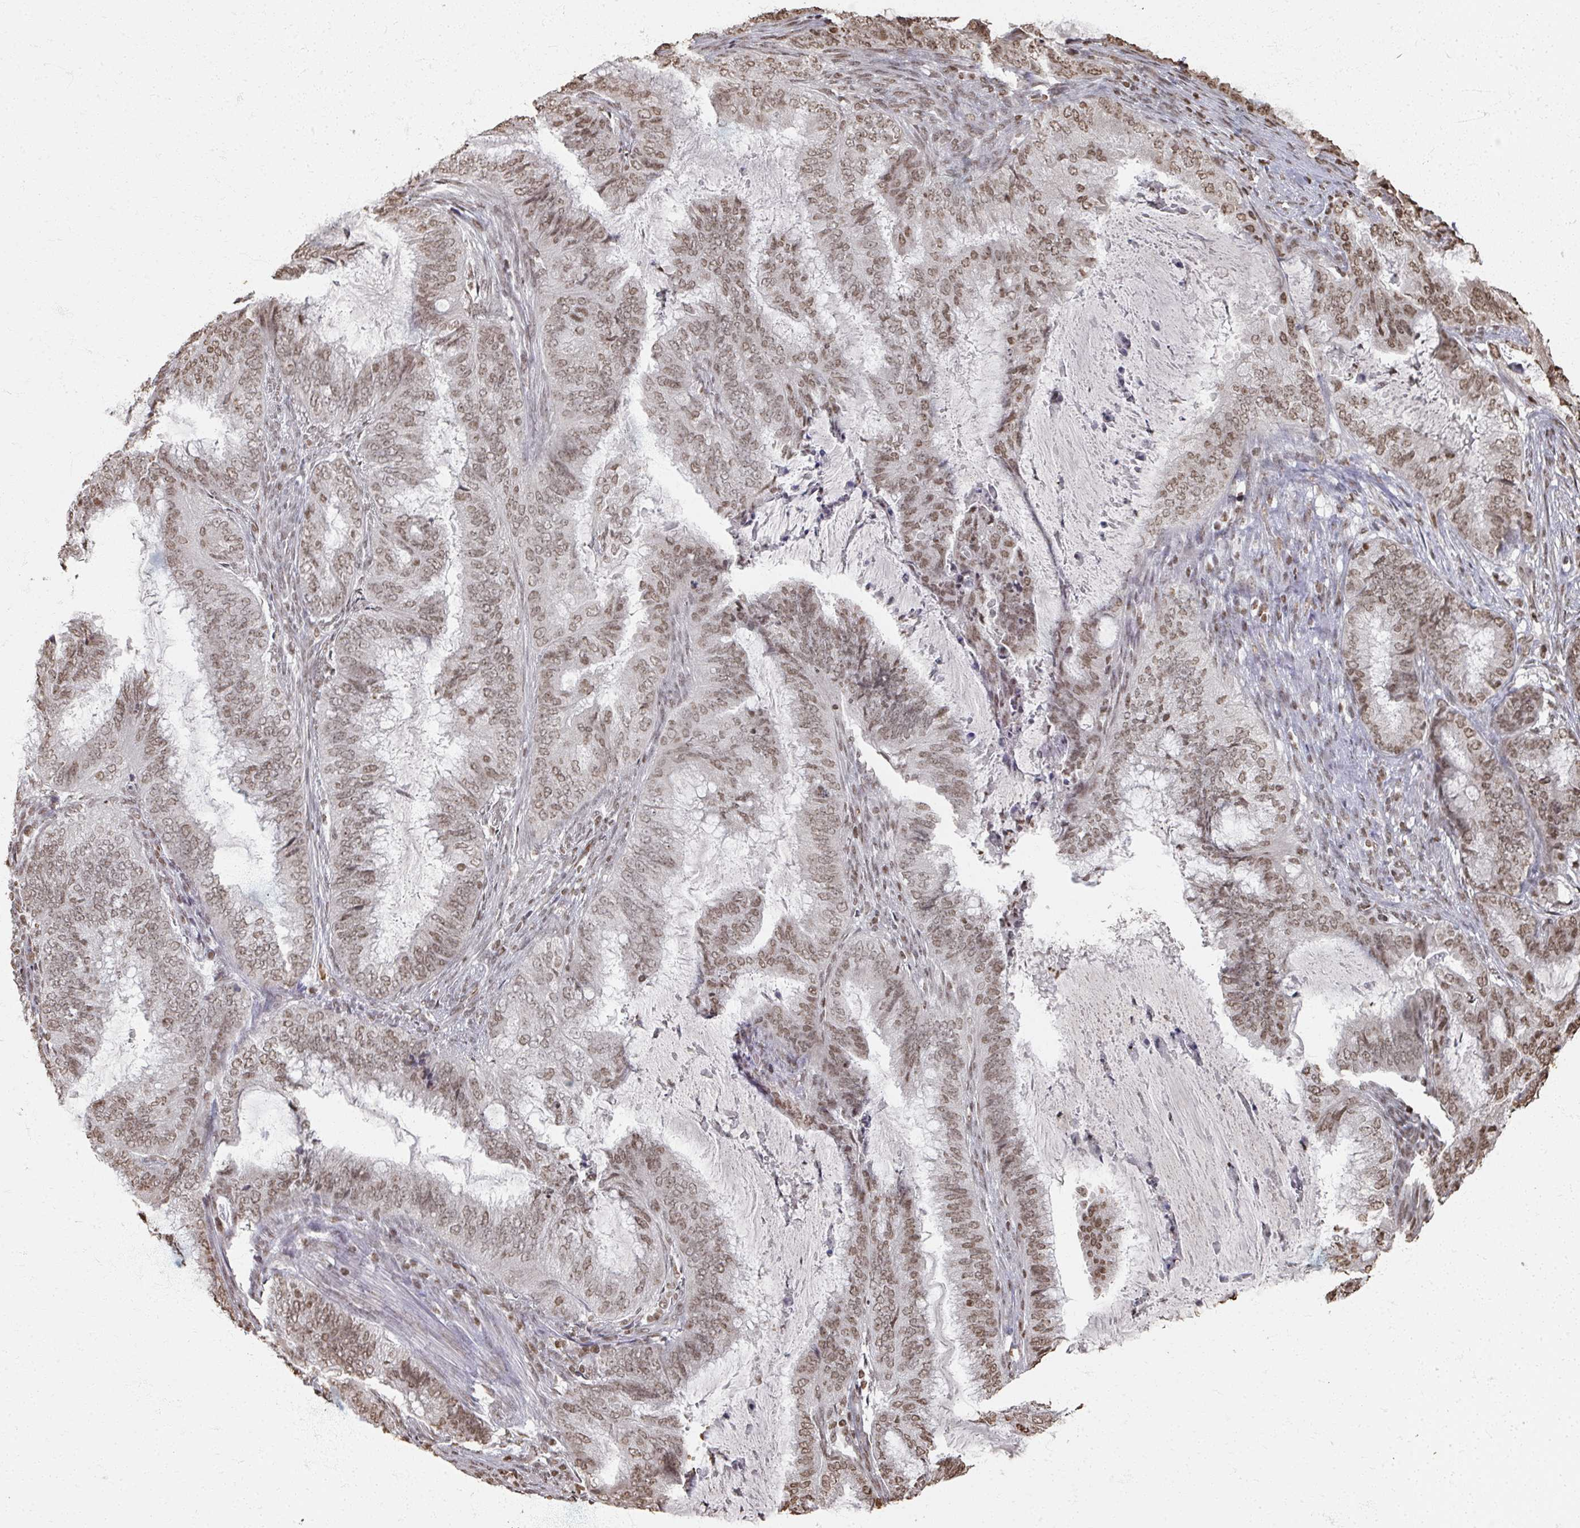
{"staining": {"intensity": "weak", "quantity": ">75%", "location": "nuclear"}, "tissue": "endometrial cancer", "cell_type": "Tumor cells", "image_type": "cancer", "snomed": [{"axis": "morphology", "description": "Adenocarcinoma, NOS"}, {"axis": "topography", "description": "Endometrium"}], "caption": "Tumor cells exhibit low levels of weak nuclear positivity in about >75% of cells in endometrial cancer (adenocarcinoma).", "gene": "DCUN1D5", "patient": {"sex": "female", "age": 51}}